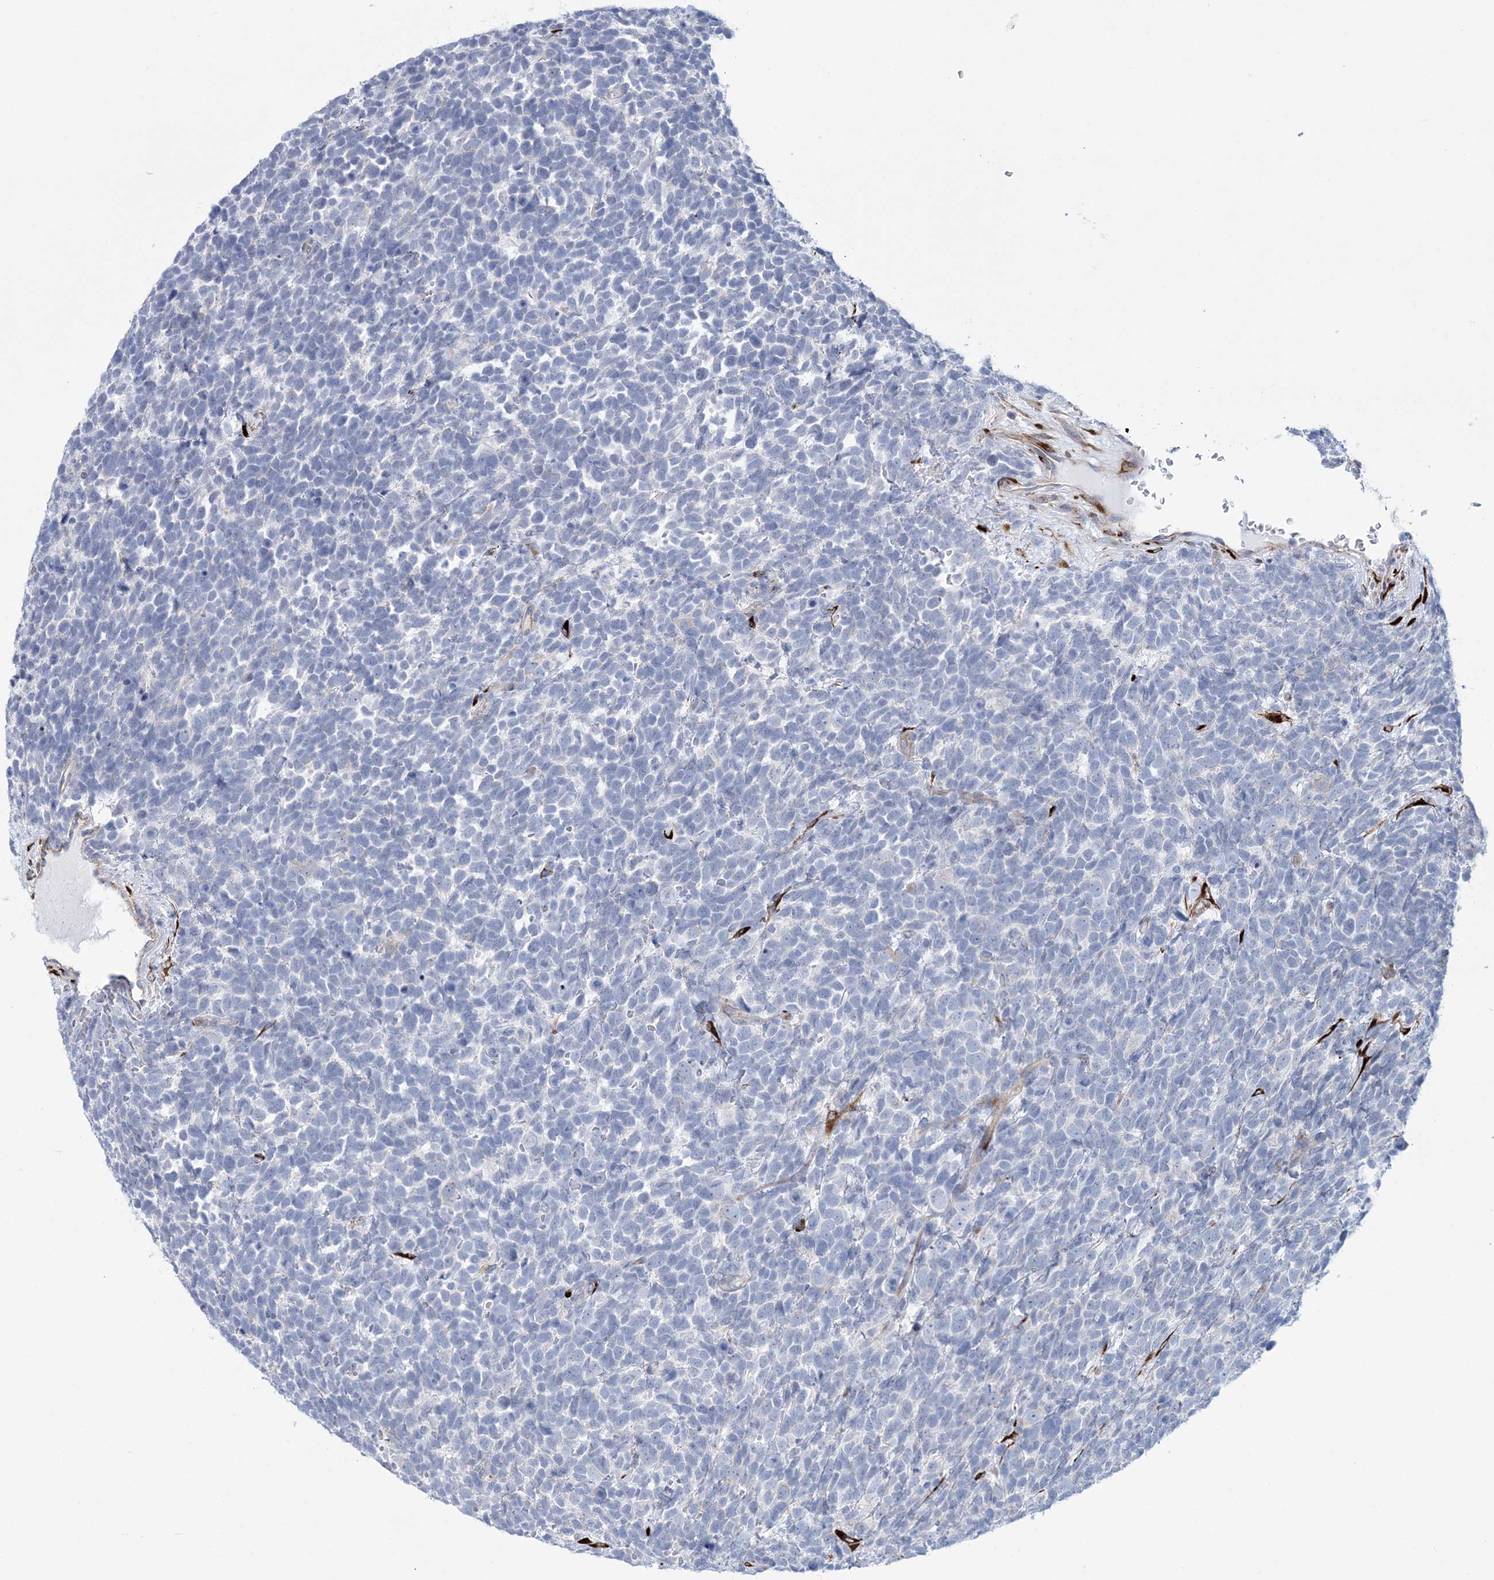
{"staining": {"intensity": "negative", "quantity": "none", "location": "none"}, "tissue": "urothelial cancer", "cell_type": "Tumor cells", "image_type": "cancer", "snomed": [{"axis": "morphology", "description": "Urothelial carcinoma, High grade"}, {"axis": "topography", "description": "Urinary bladder"}], "caption": "The photomicrograph demonstrates no significant expression in tumor cells of urothelial carcinoma (high-grade).", "gene": "RAB11FIP5", "patient": {"sex": "female", "age": 82}}